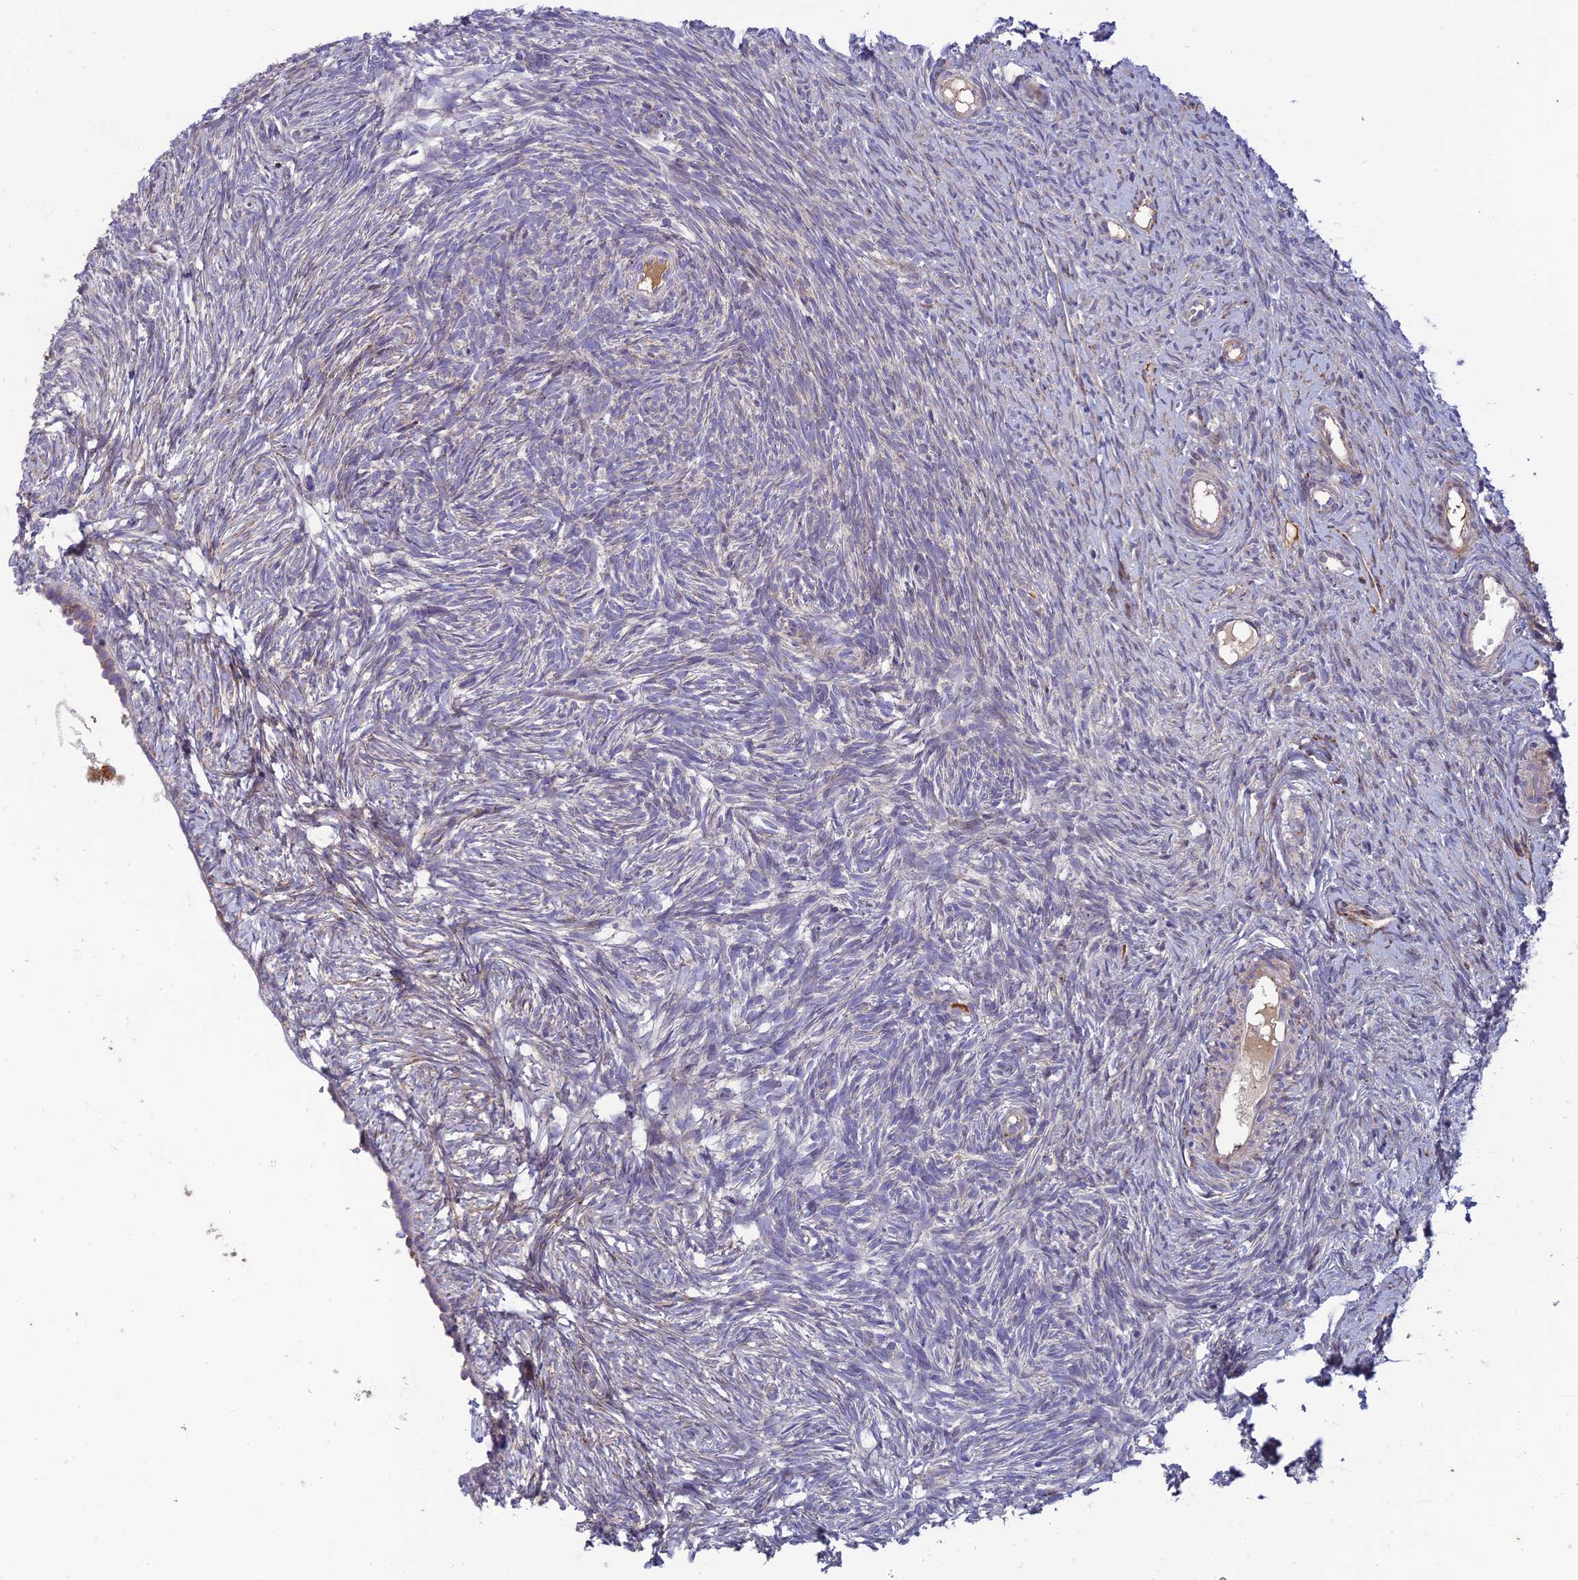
{"staining": {"intensity": "negative", "quantity": "none", "location": "none"}, "tissue": "ovary", "cell_type": "Ovarian stroma cells", "image_type": "normal", "snomed": [{"axis": "morphology", "description": "Normal tissue, NOS"}, {"axis": "topography", "description": "Ovary"}], "caption": "An IHC micrograph of unremarkable ovary is shown. There is no staining in ovarian stroma cells of ovary. (IHC, brightfield microscopy, high magnification).", "gene": "RCN3", "patient": {"sex": "female", "age": 51}}